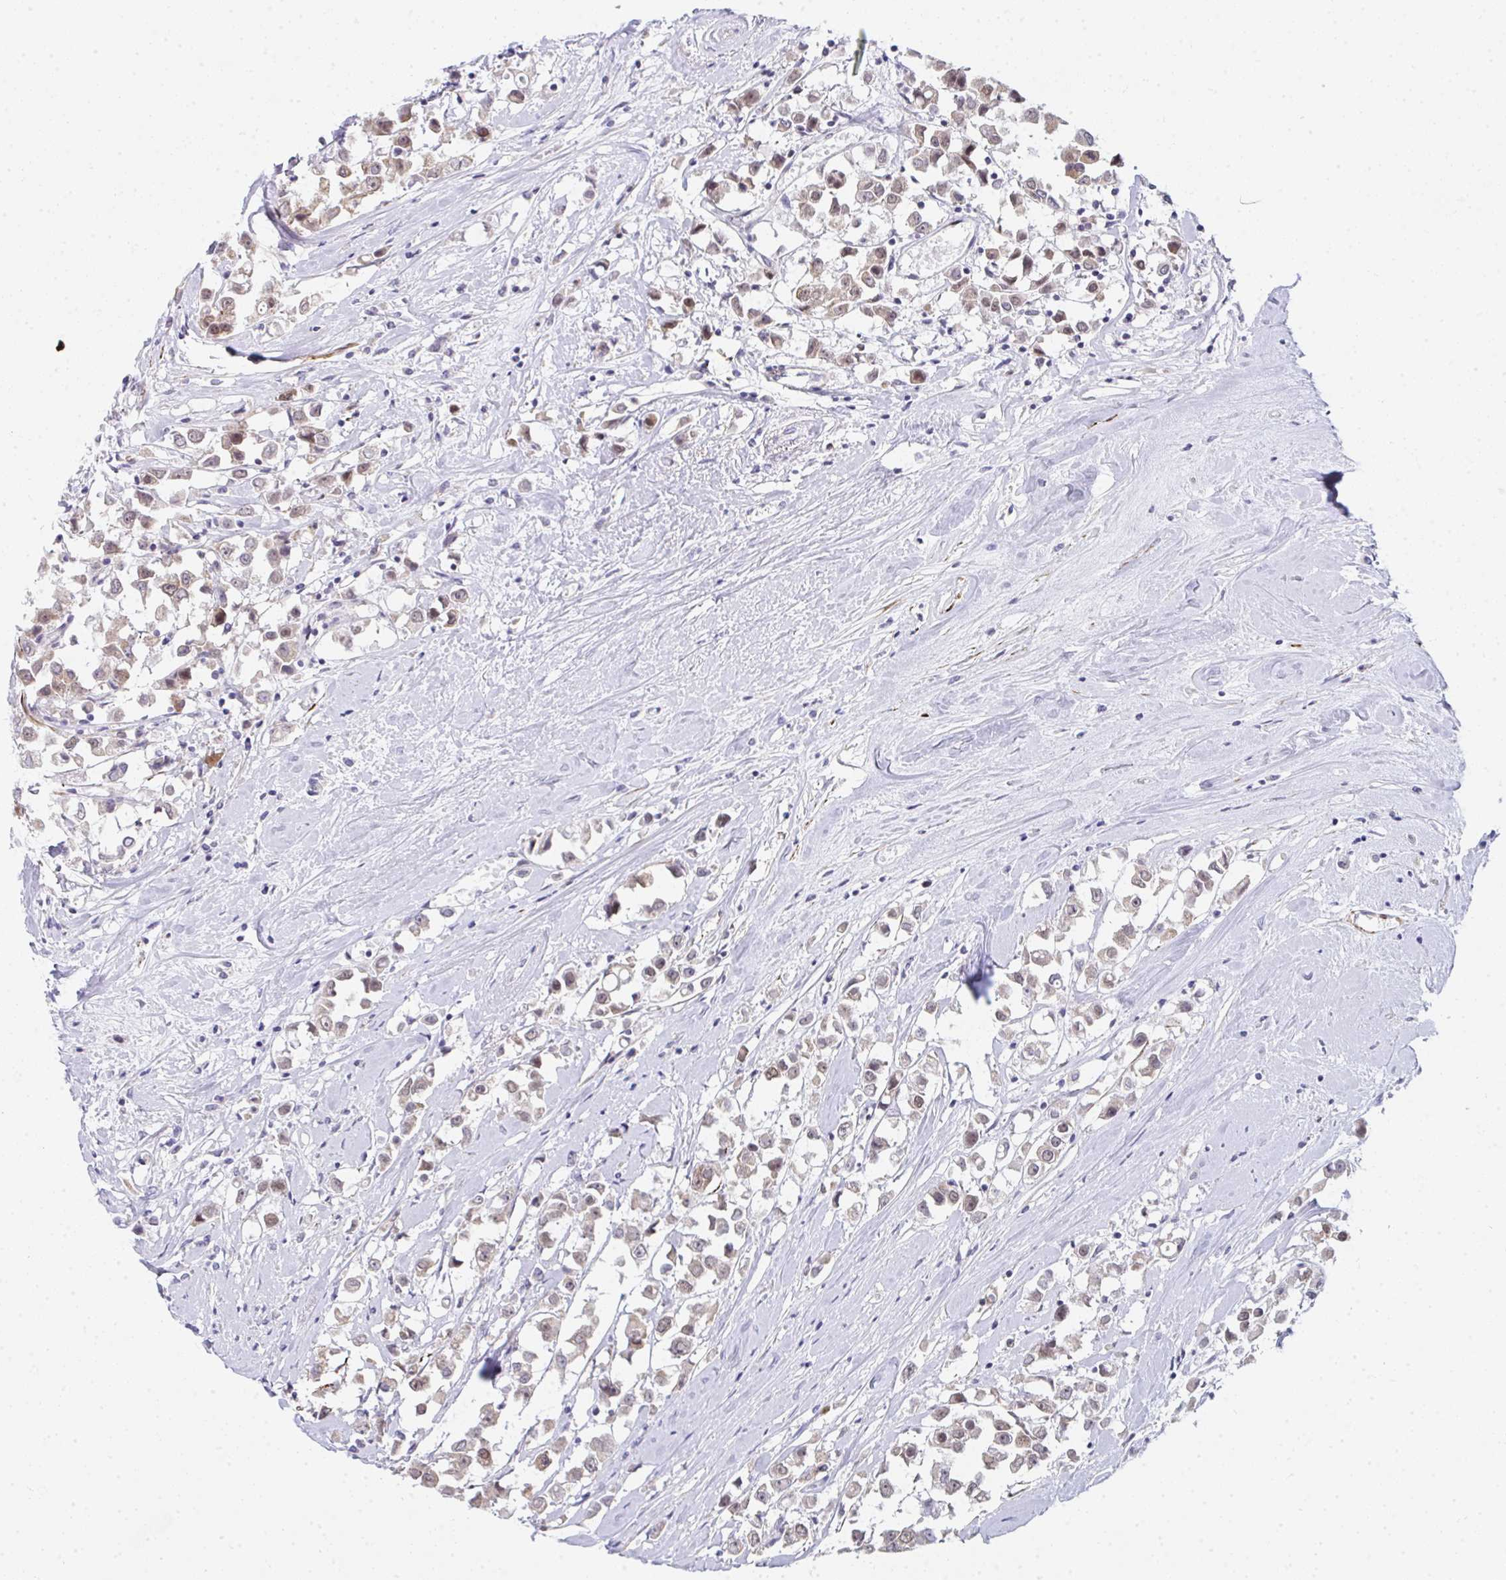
{"staining": {"intensity": "weak", "quantity": ">75%", "location": "nuclear"}, "tissue": "breast cancer", "cell_type": "Tumor cells", "image_type": "cancer", "snomed": [{"axis": "morphology", "description": "Duct carcinoma"}, {"axis": "topography", "description": "Breast"}], "caption": "Breast cancer tissue demonstrates weak nuclear positivity in approximately >75% of tumor cells, visualized by immunohistochemistry.", "gene": "GINS2", "patient": {"sex": "female", "age": 61}}